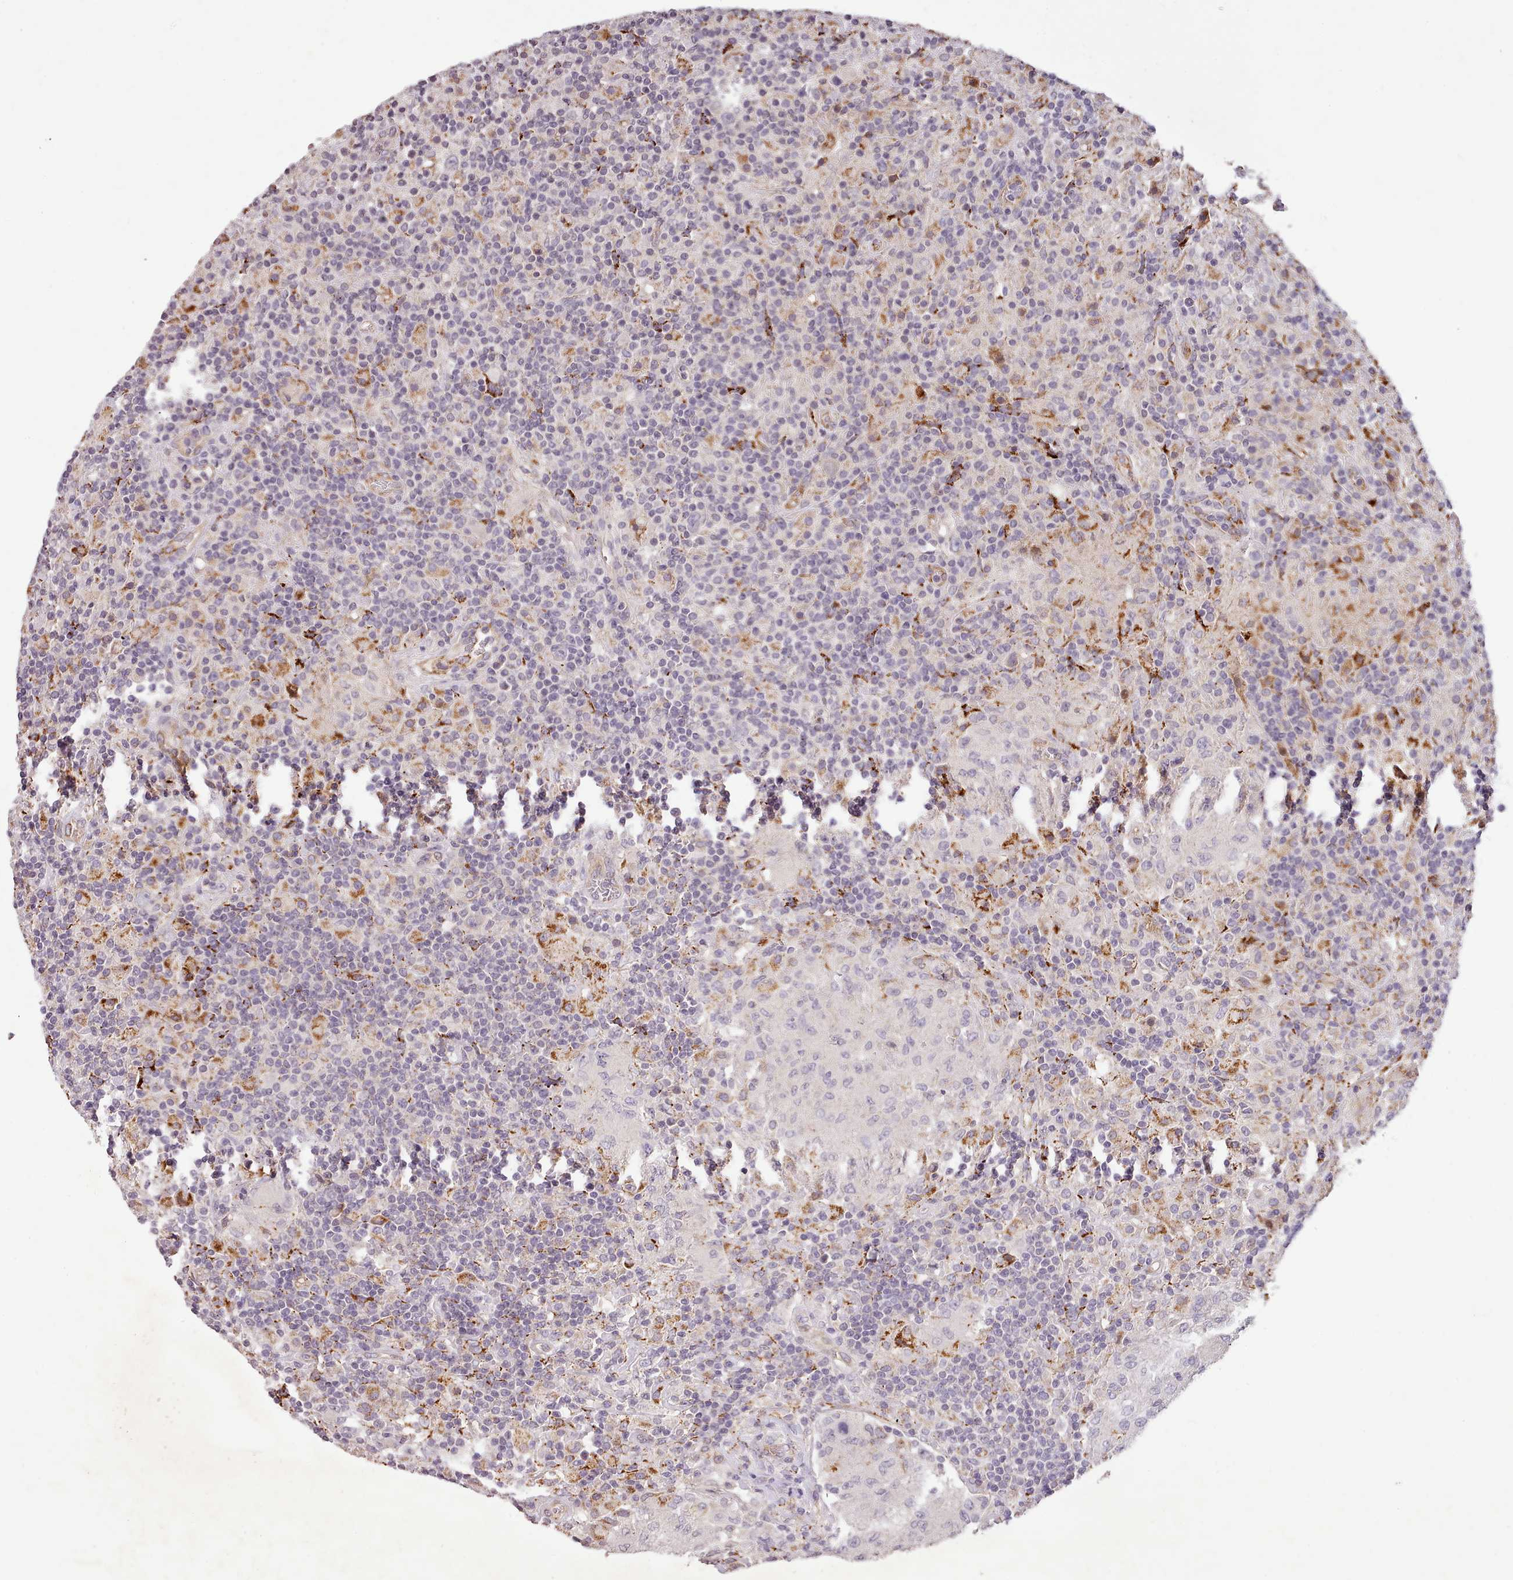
{"staining": {"intensity": "negative", "quantity": "none", "location": "none"}, "tissue": "lymphoma", "cell_type": "Tumor cells", "image_type": "cancer", "snomed": [{"axis": "morphology", "description": "Hodgkin's disease, NOS"}, {"axis": "topography", "description": "Lymph node"}], "caption": "Immunohistochemistry (IHC) of Hodgkin's disease demonstrates no positivity in tumor cells. Brightfield microscopy of immunohistochemistry stained with DAB (3,3'-diaminobenzidine) (brown) and hematoxylin (blue), captured at high magnification.", "gene": "ZNF658", "patient": {"sex": "male", "age": 70}}